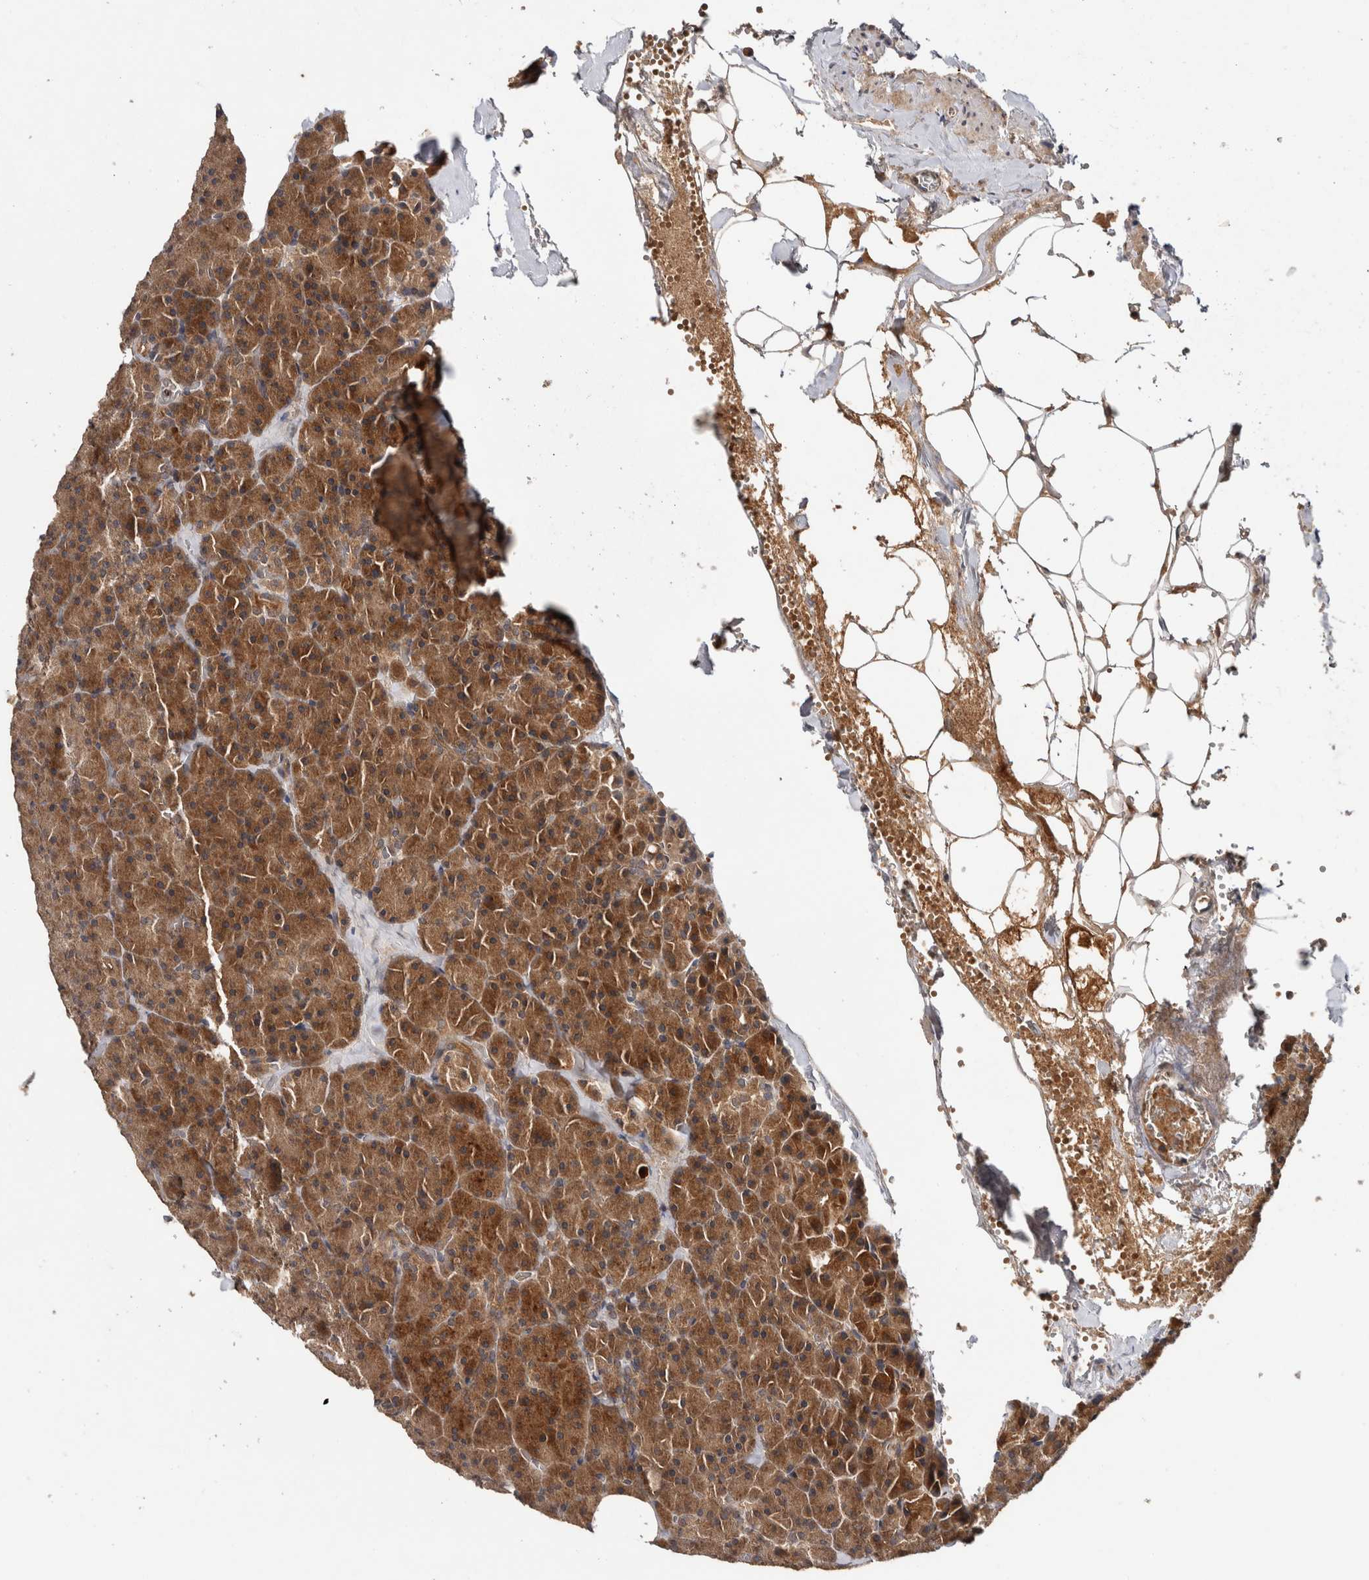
{"staining": {"intensity": "moderate", "quantity": ">75%", "location": "cytoplasmic/membranous"}, "tissue": "pancreas", "cell_type": "Exocrine glandular cells", "image_type": "normal", "snomed": [{"axis": "morphology", "description": "Normal tissue, NOS"}, {"axis": "morphology", "description": "Carcinoid, malignant, NOS"}, {"axis": "topography", "description": "Pancreas"}], "caption": "DAB (3,3'-diaminobenzidine) immunohistochemical staining of unremarkable human pancreas reveals moderate cytoplasmic/membranous protein positivity in approximately >75% of exocrine glandular cells.", "gene": "HMOX2", "patient": {"sex": "female", "age": 35}}